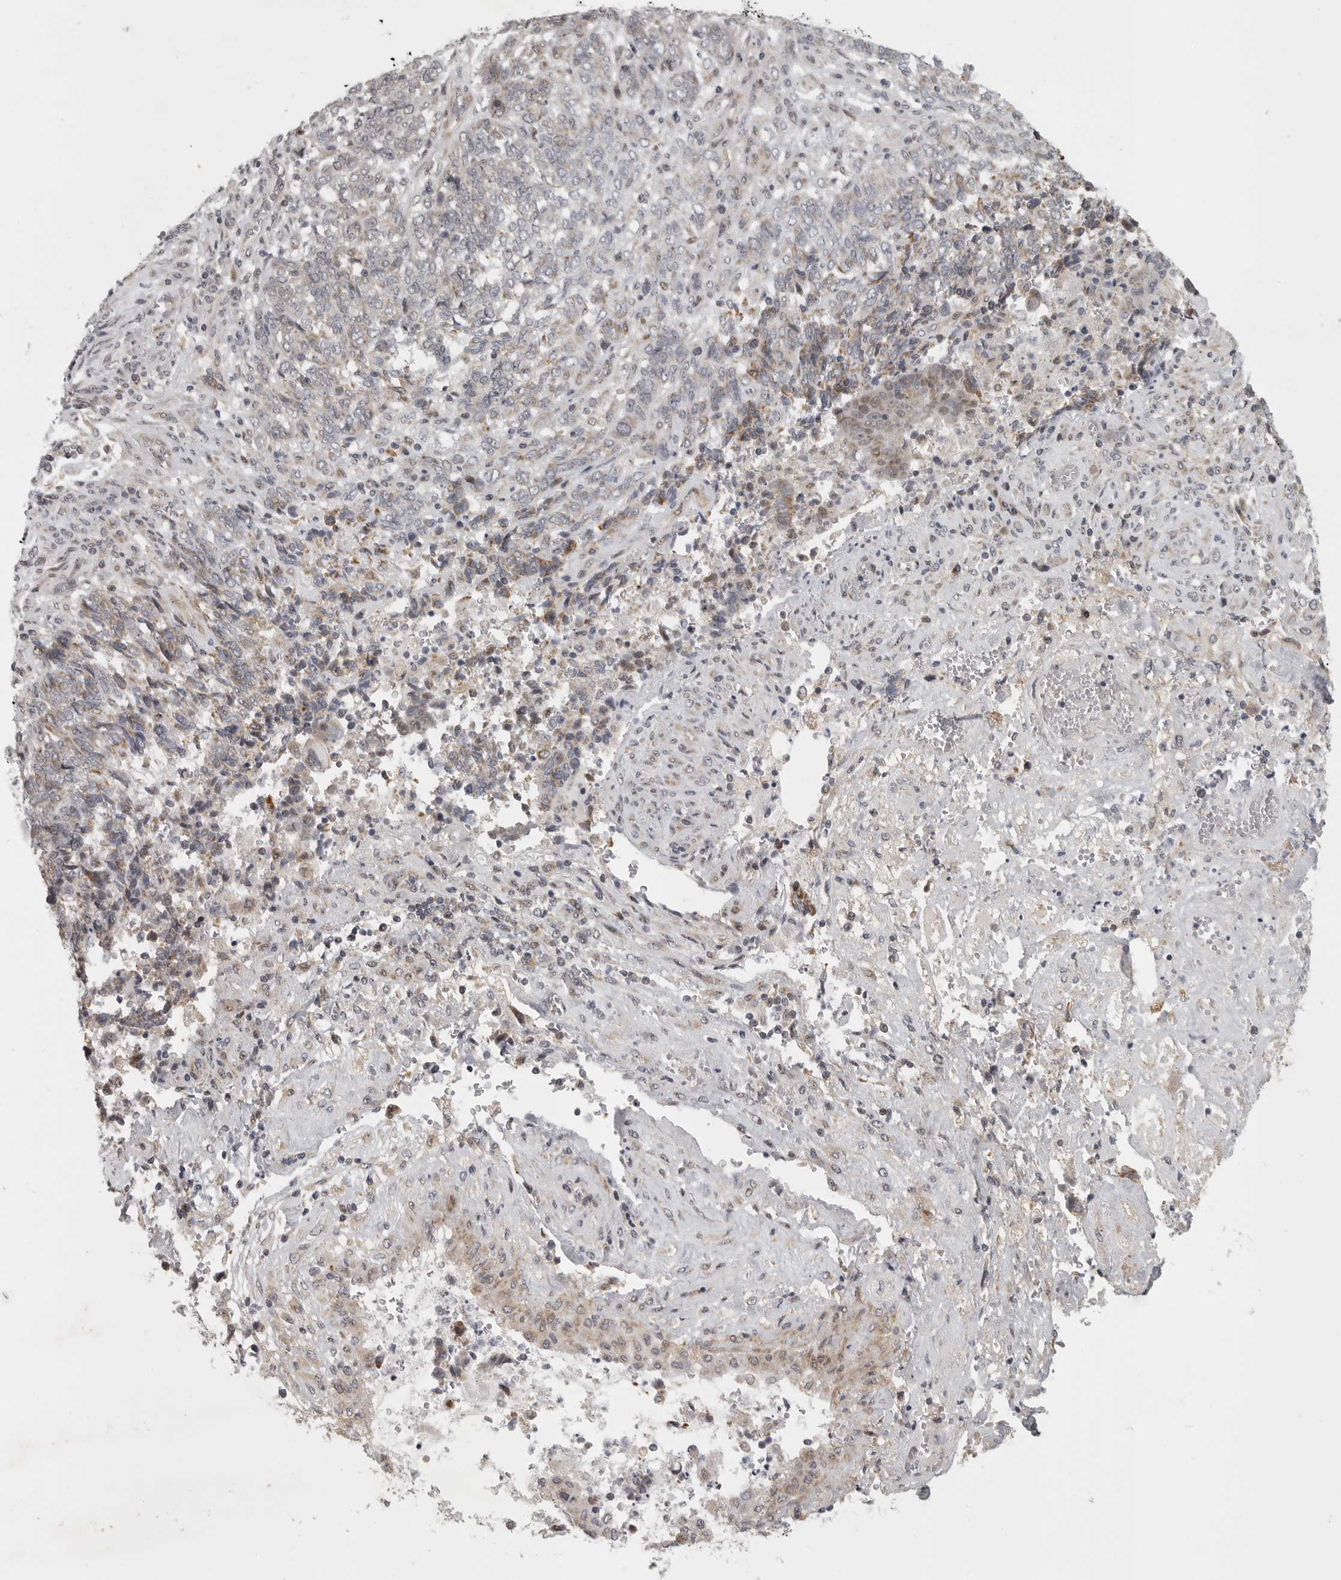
{"staining": {"intensity": "weak", "quantity": "25%-75%", "location": "cytoplasmic/membranous"}, "tissue": "endometrial cancer", "cell_type": "Tumor cells", "image_type": "cancer", "snomed": [{"axis": "morphology", "description": "Adenocarcinoma, NOS"}, {"axis": "topography", "description": "Endometrium"}], "caption": "Brown immunohistochemical staining in human endometrial cancer demonstrates weak cytoplasmic/membranous expression in about 25%-75% of tumor cells.", "gene": "POLE2", "patient": {"sex": "female", "age": 80}}